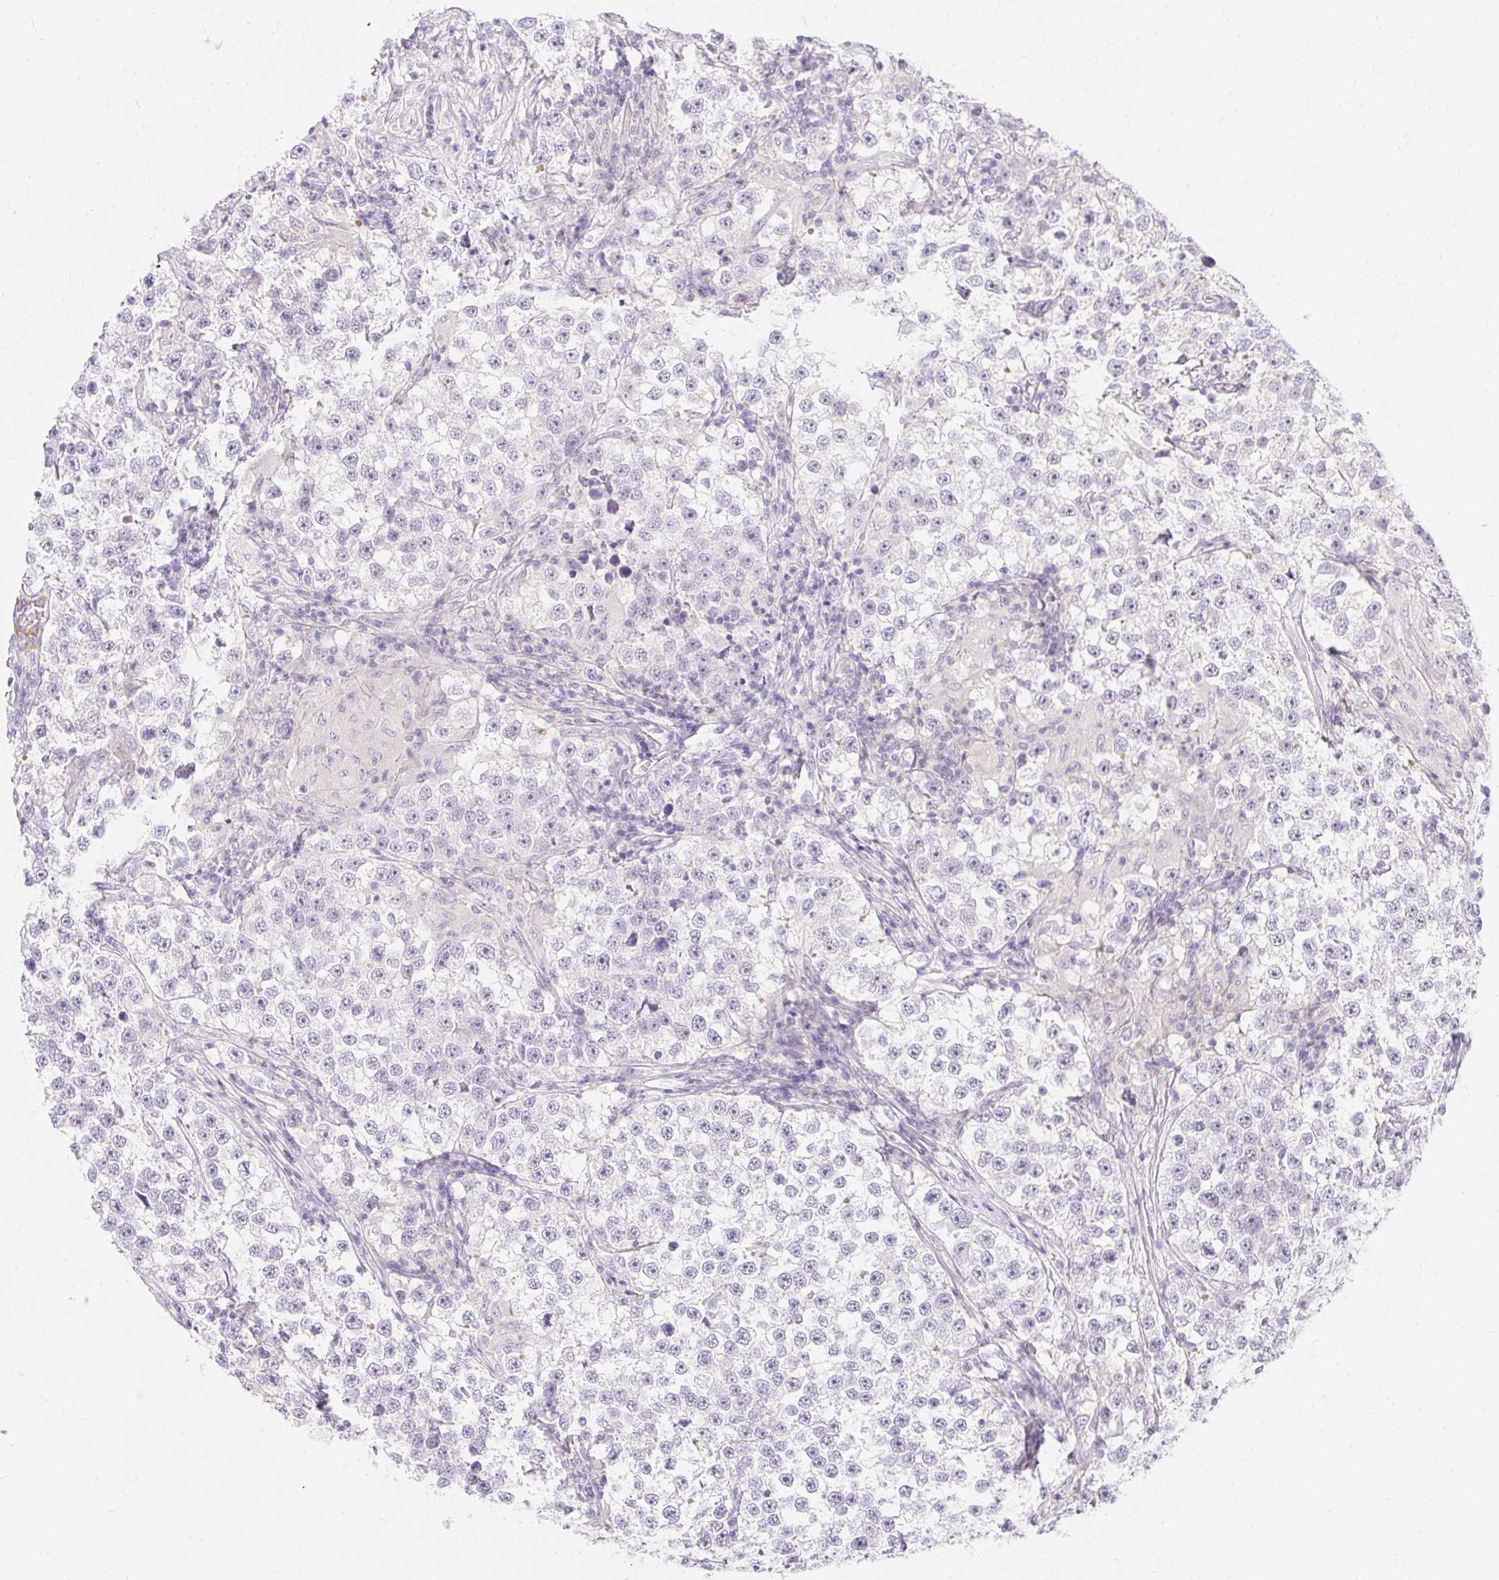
{"staining": {"intensity": "negative", "quantity": "none", "location": "none"}, "tissue": "testis cancer", "cell_type": "Tumor cells", "image_type": "cancer", "snomed": [{"axis": "morphology", "description": "Seminoma, NOS"}, {"axis": "topography", "description": "Testis"}], "caption": "A high-resolution histopathology image shows immunohistochemistry (IHC) staining of testis cancer, which exhibits no significant positivity in tumor cells.", "gene": "SLC28A1", "patient": {"sex": "male", "age": 46}}